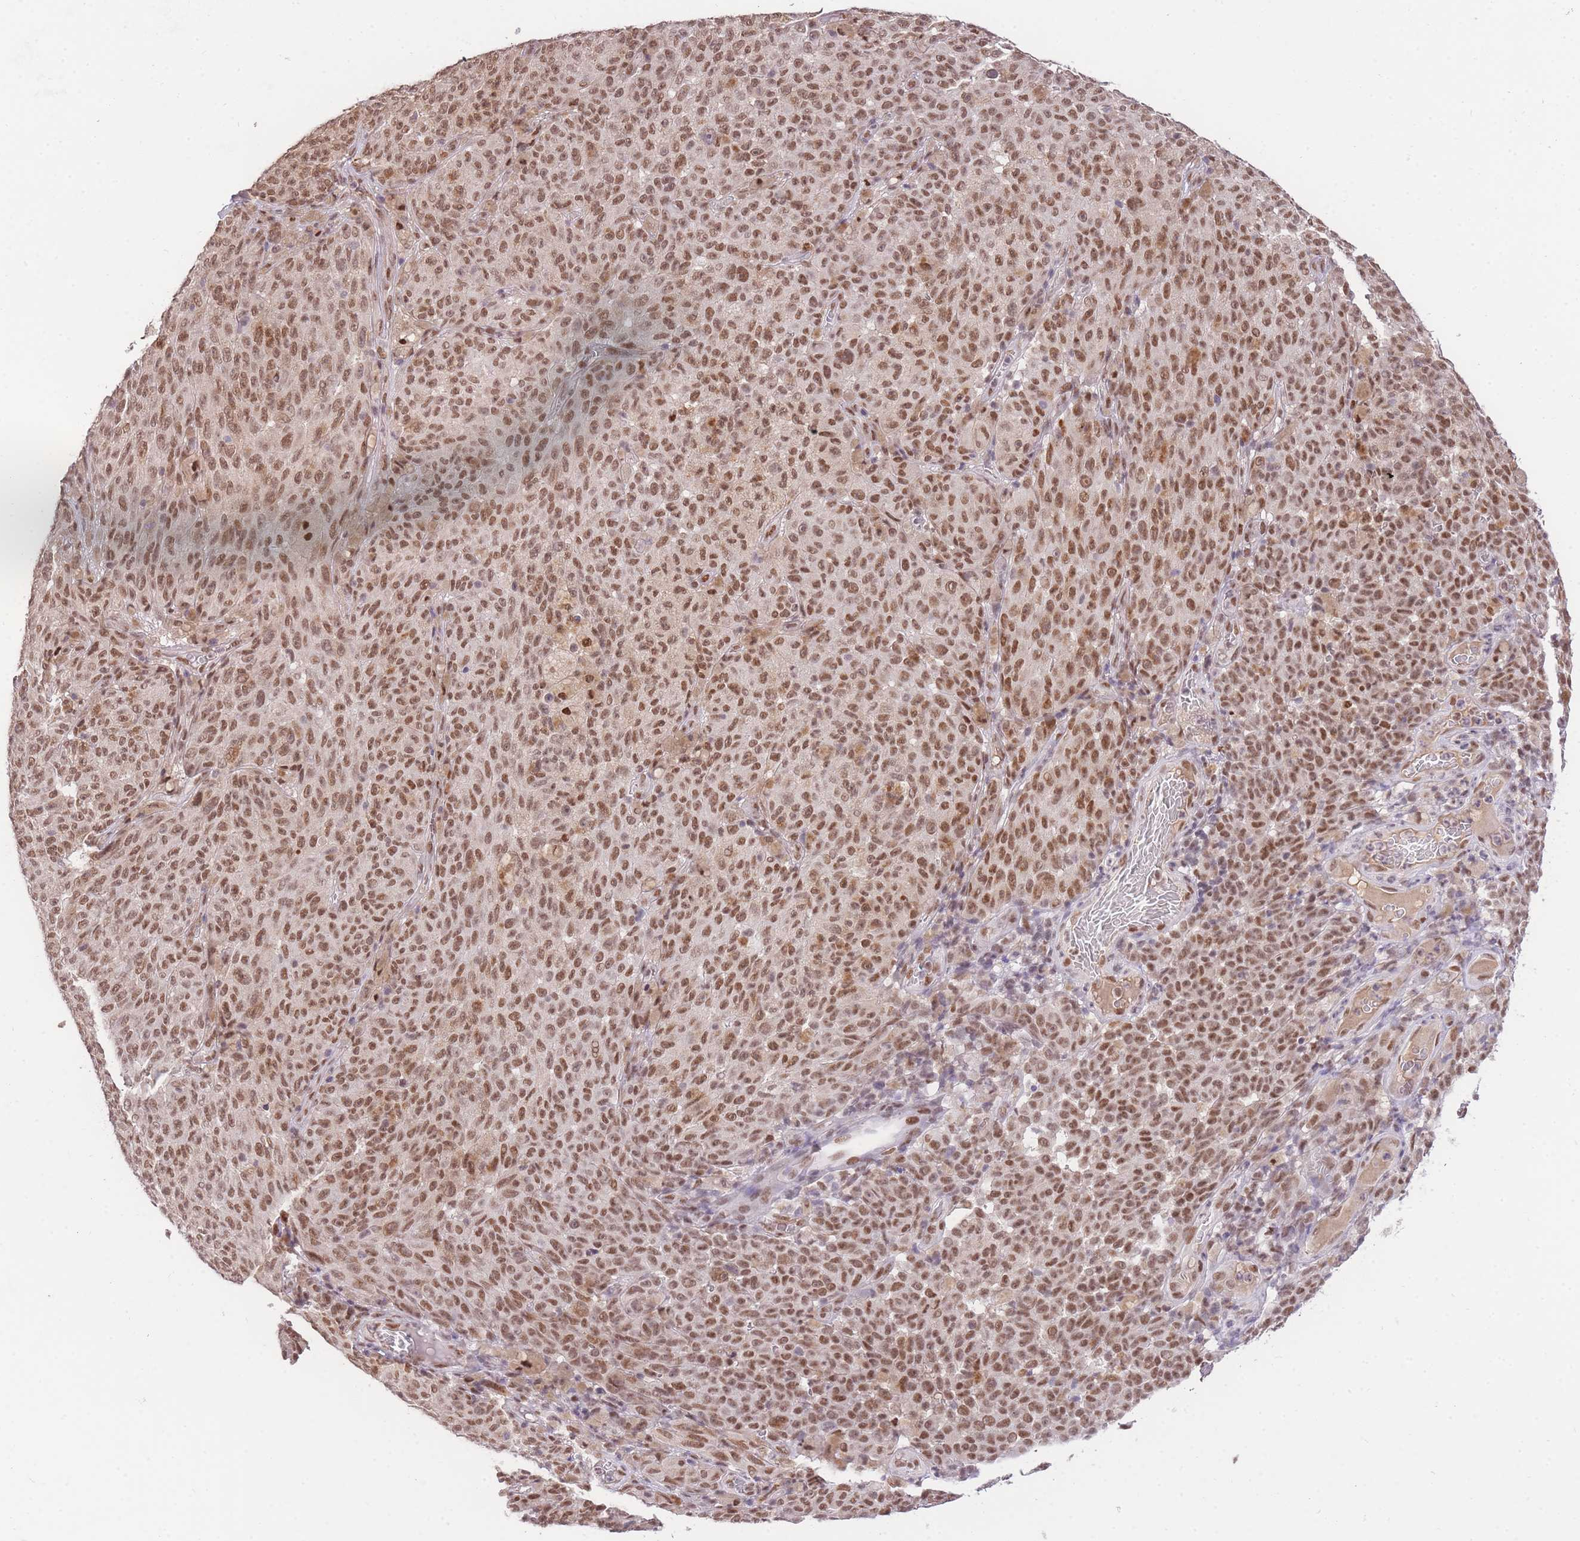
{"staining": {"intensity": "moderate", "quantity": ">75%", "location": "nuclear"}, "tissue": "melanoma", "cell_type": "Tumor cells", "image_type": "cancer", "snomed": [{"axis": "morphology", "description": "Malignant melanoma, NOS"}, {"axis": "topography", "description": "Skin"}], "caption": "DAB (3,3'-diaminobenzidine) immunohistochemical staining of malignant melanoma shows moderate nuclear protein positivity in about >75% of tumor cells. Ihc stains the protein in brown and the nuclei are stained blue.", "gene": "UBXN7", "patient": {"sex": "female", "age": 82}}